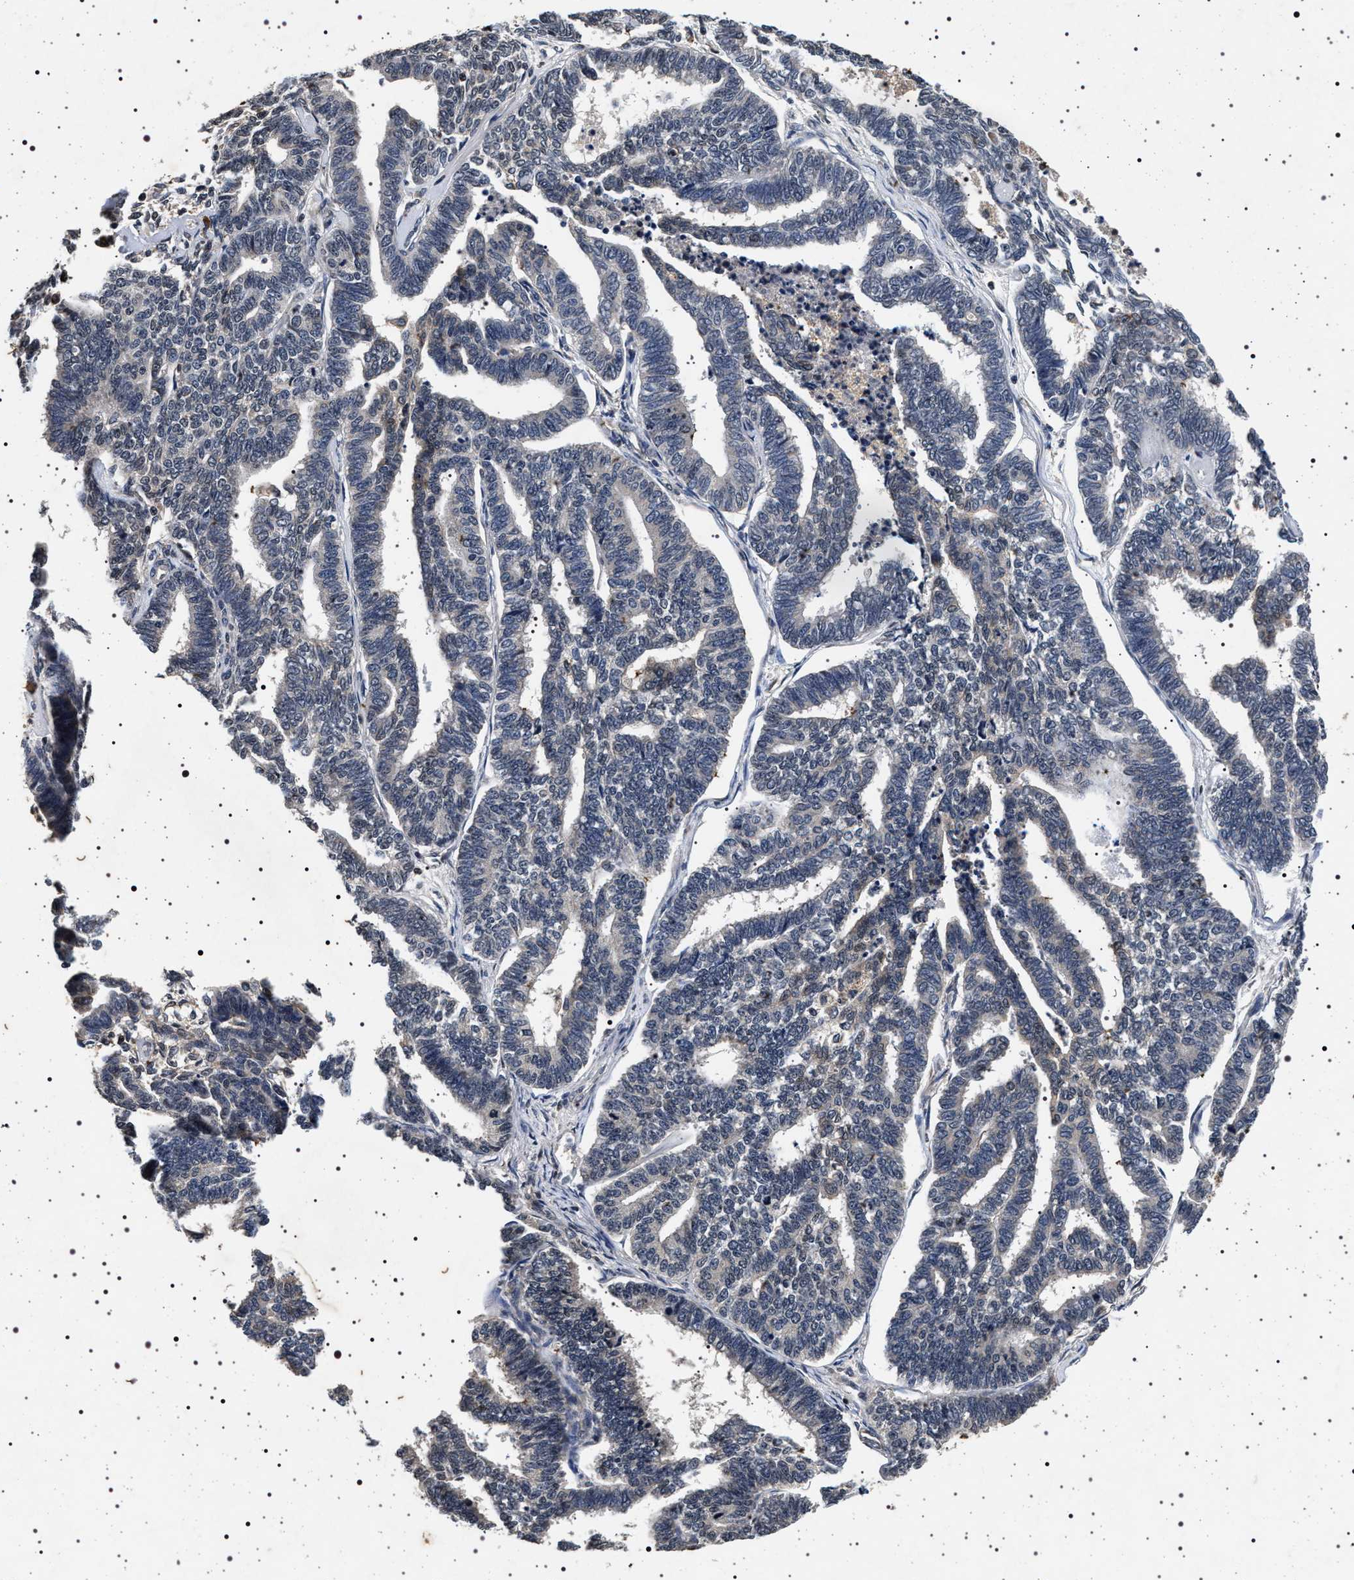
{"staining": {"intensity": "negative", "quantity": "none", "location": "none"}, "tissue": "endometrial cancer", "cell_type": "Tumor cells", "image_type": "cancer", "snomed": [{"axis": "morphology", "description": "Adenocarcinoma, NOS"}, {"axis": "topography", "description": "Endometrium"}], "caption": "A micrograph of adenocarcinoma (endometrial) stained for a protein shows no brown staining in tumor cells.", "gene": "CDKN1B", "patient": {"sex": "female", "age": 70}}